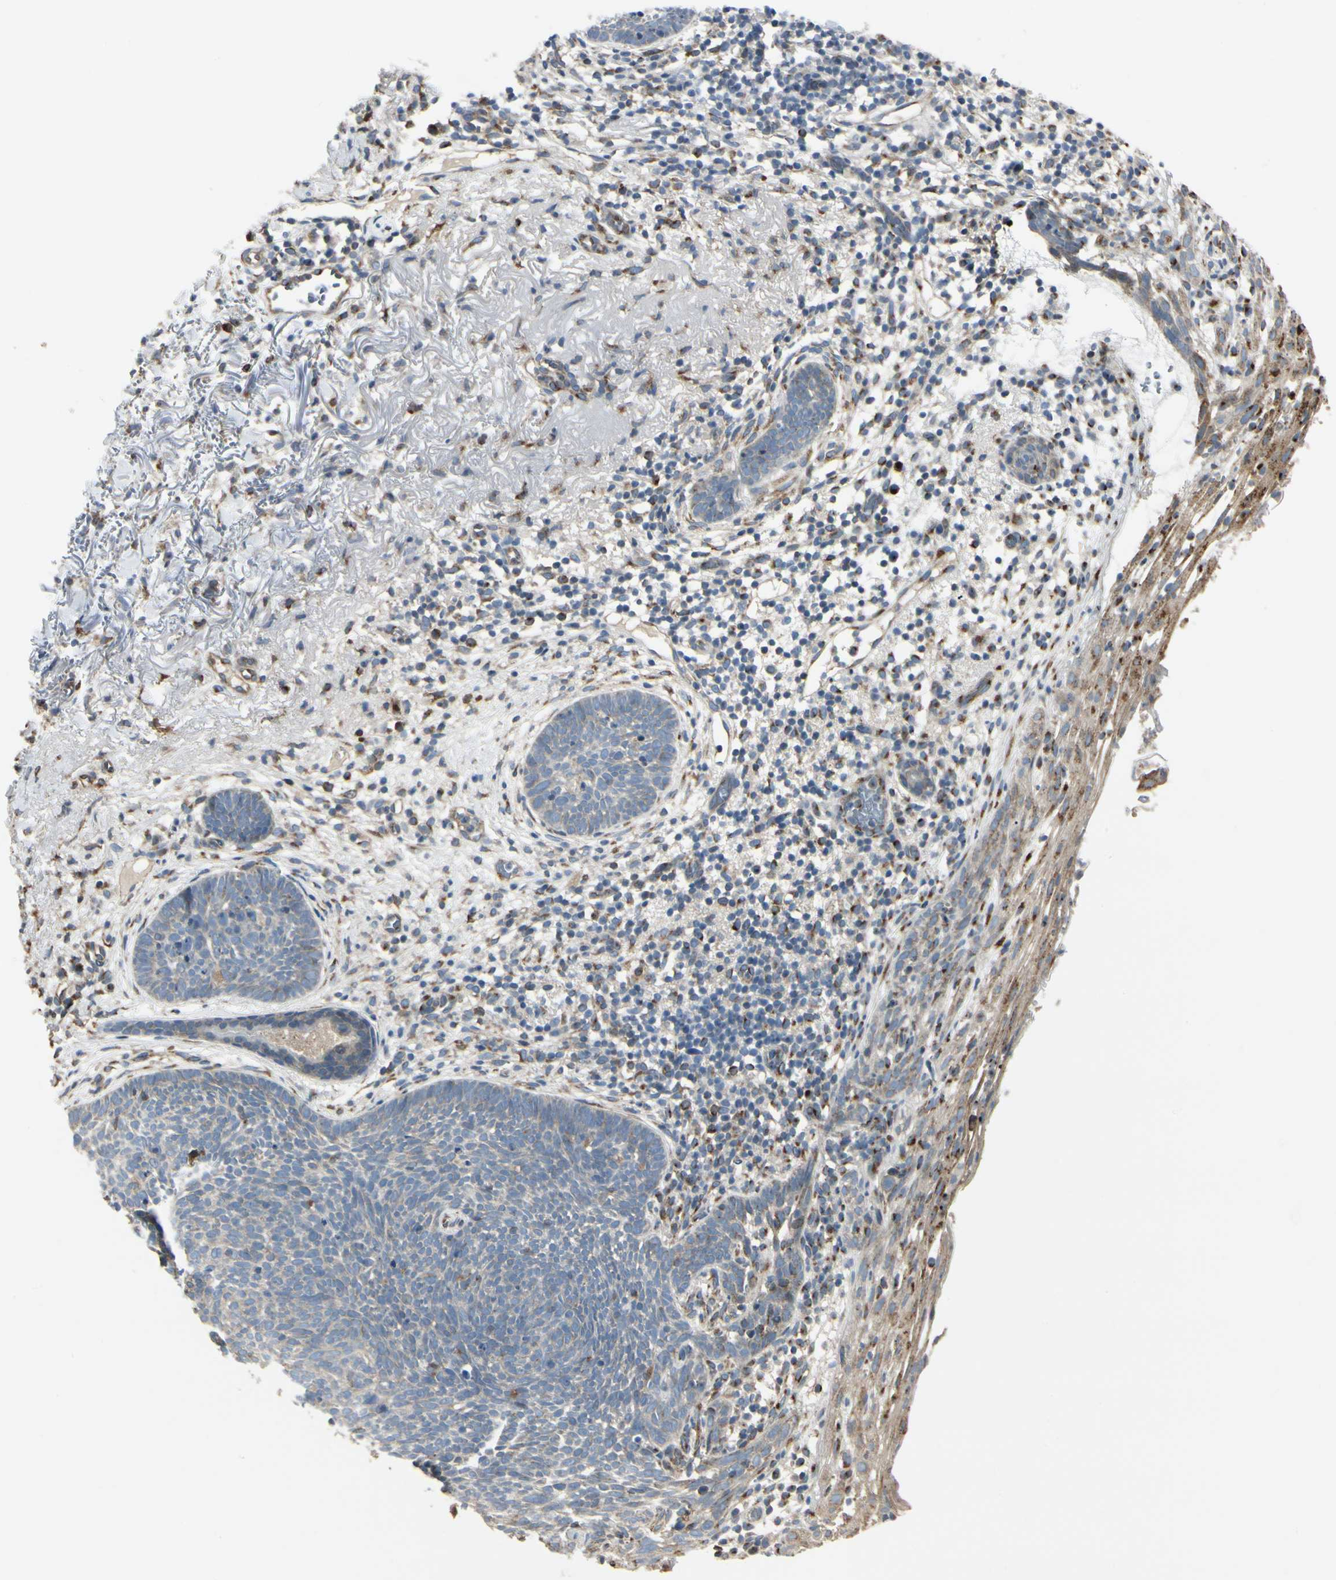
{"staining": {"intensity": "weak", "quantity": "<25%", "location": "cytoplasmic/membranous"}, "tissue": "skin cancer", "cell_type": "Tumor cells", "image_type": "cancer", "snomed": [{"axis": "morphology", "description": "Basal cell carcinoma"}, {"axis": "topography", "description": "Skin"}], "caption": "Immunohistochemical staining of human skin basal cell carcinoma exhibits no significant expression in tumor cells.", "gene": "NUCB2", "patient": {"sex": "female", "age": 70}}